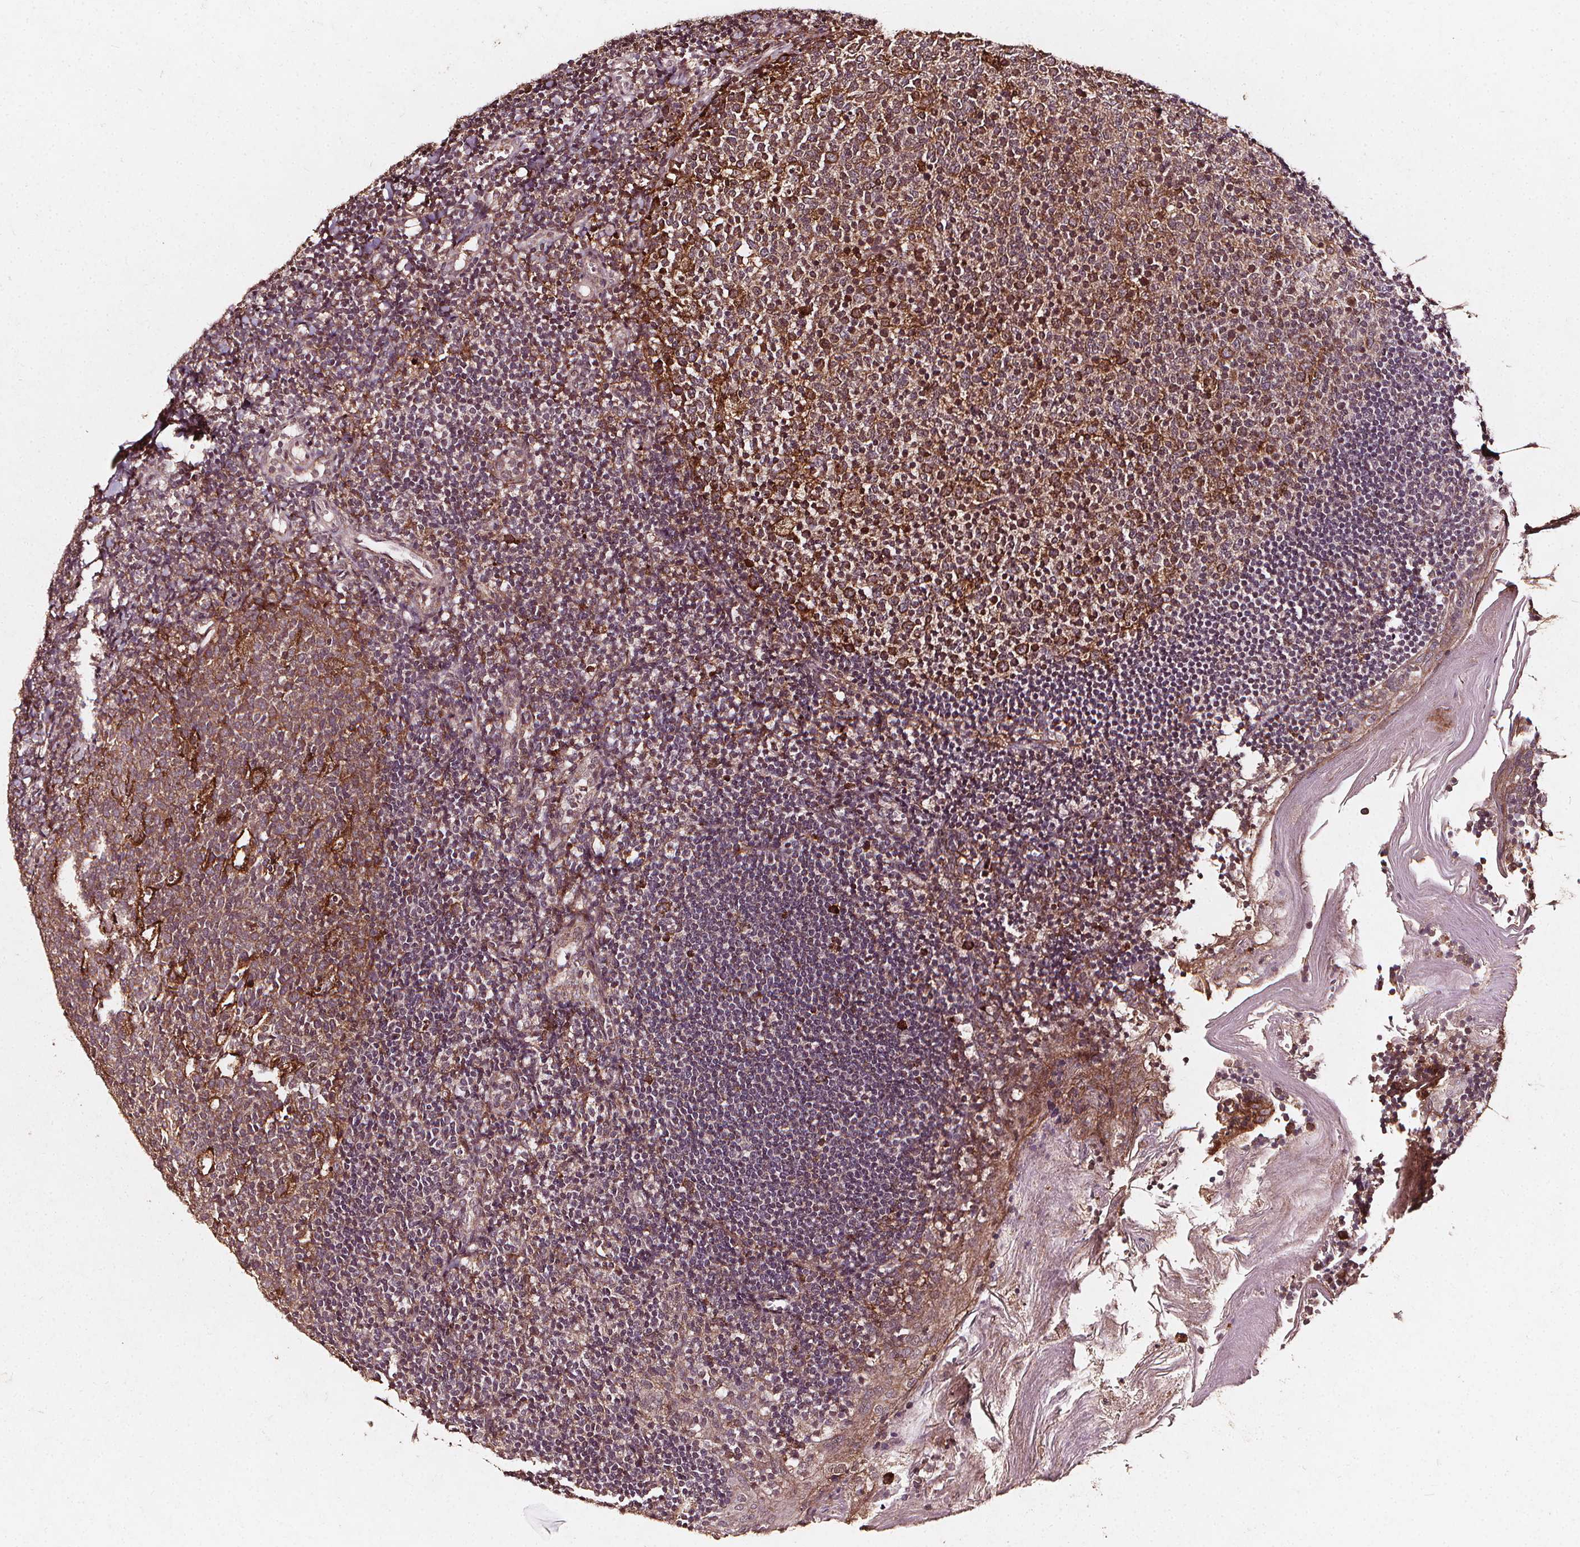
{"staining": {"intensity": "moderate", "quantity": "25%-75%", "location": "cytoplasmic/membranous"}, "tissue": "lymph node", "cell_type": "Germinal center cells", "image_type": "normal", "snomed": [{"axis": "morphology", "description": "Normal tissue, NOS"}, {"axis": "topography", "description": "Lymph node"}], "caption": "DAB (3,3'-diaminobenzidine) immunohistochemical staining of normal lymph node exhibits moderate cytoplasmic/membranous protein expression in approximately 25%-75% of germinal center cells.", "gene": "ABCA1", "patient": {"sex": "female", "age": 21}}